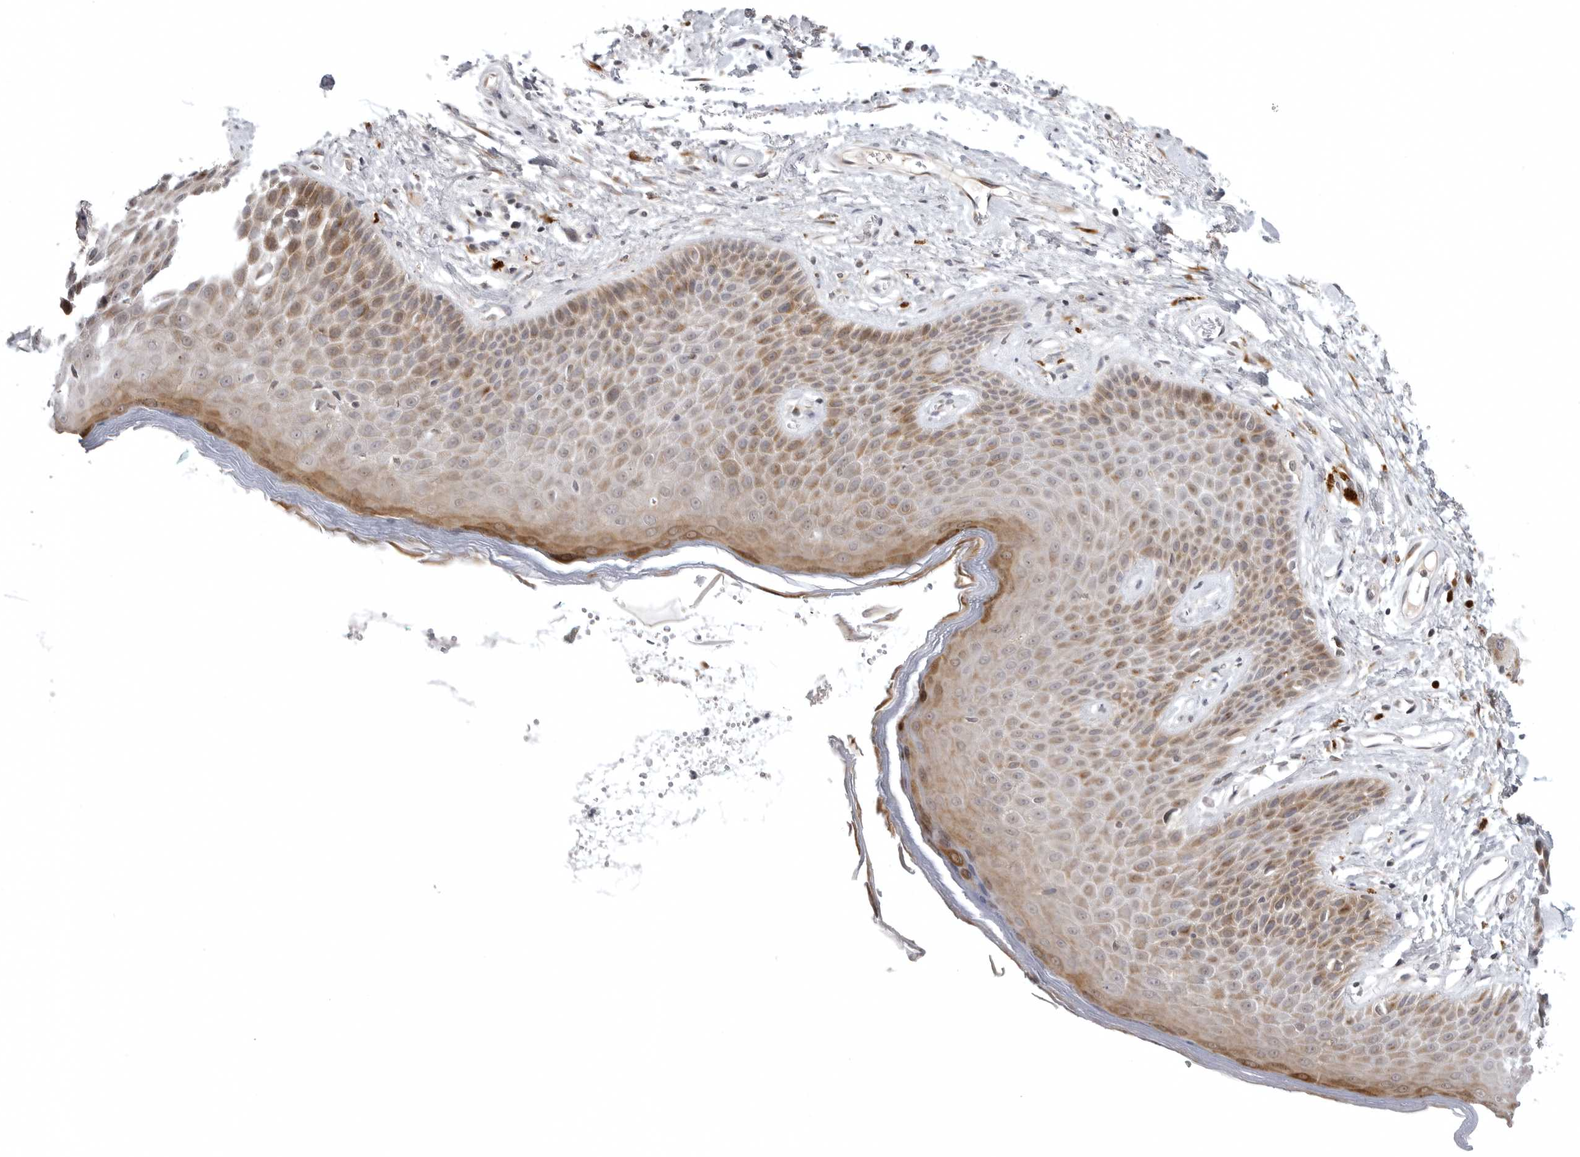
{"staining": {"intensity": "moderate", "quantity": ">75%", "location": "cytoplasmic/membranous"}, "tissue": "skin", "cell_type": "Epidermal cells", "image_type": "normal", "snomed": [{"axis": "morphology", "description": "Normal tissue, NOS"}, {"axis": "topography", "description": "Anal"}], "caption": "Immunohistochemical staining of benign skin shows moderate cytoplasmic/membranous protein staining in about >75% of epidermal cells.", "gene": "CD300LD", "patient": {"sex": "male", "age": 74}}